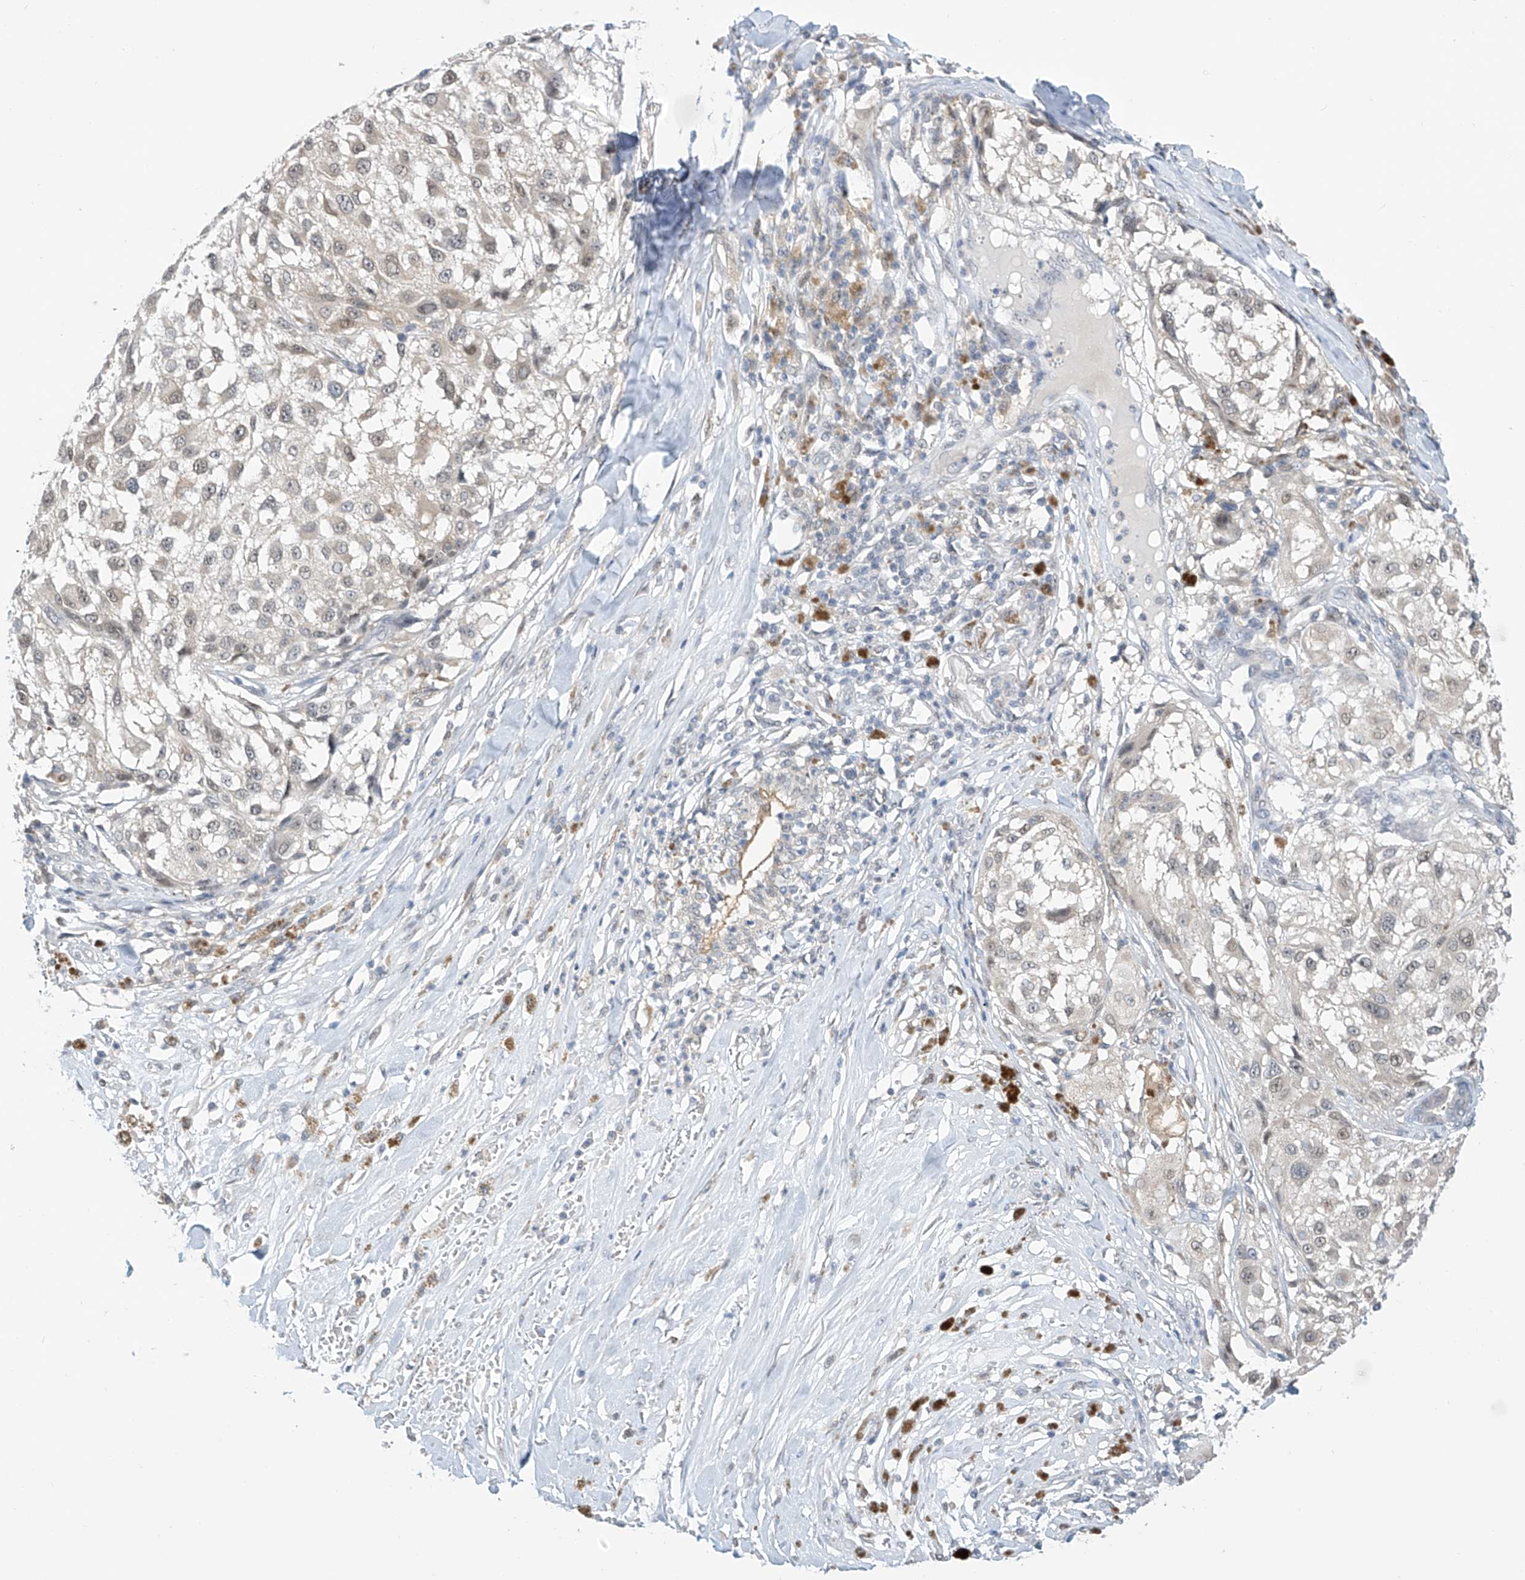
{"staining": {"intensity": "weak", "quantity": "<25%", "location": "nuclear"}, "tissue": "melanoma", "cell_type": "Tumor cells", "image_type": "cancer", "snomed": [{"axis": "morphology", "description": "Necrosis, NOS"}, {"axis": "morphology", "description": "Malignant melanoma, NOS"}, {"axis": "topography", "description": "Skin"}], "caption": "Immunohistochemistry (IHC) of human malignant melanoma reveals no staining in tumor cells.", "gene": "APLF", "patient": {"sex": "female", "age": 87}}